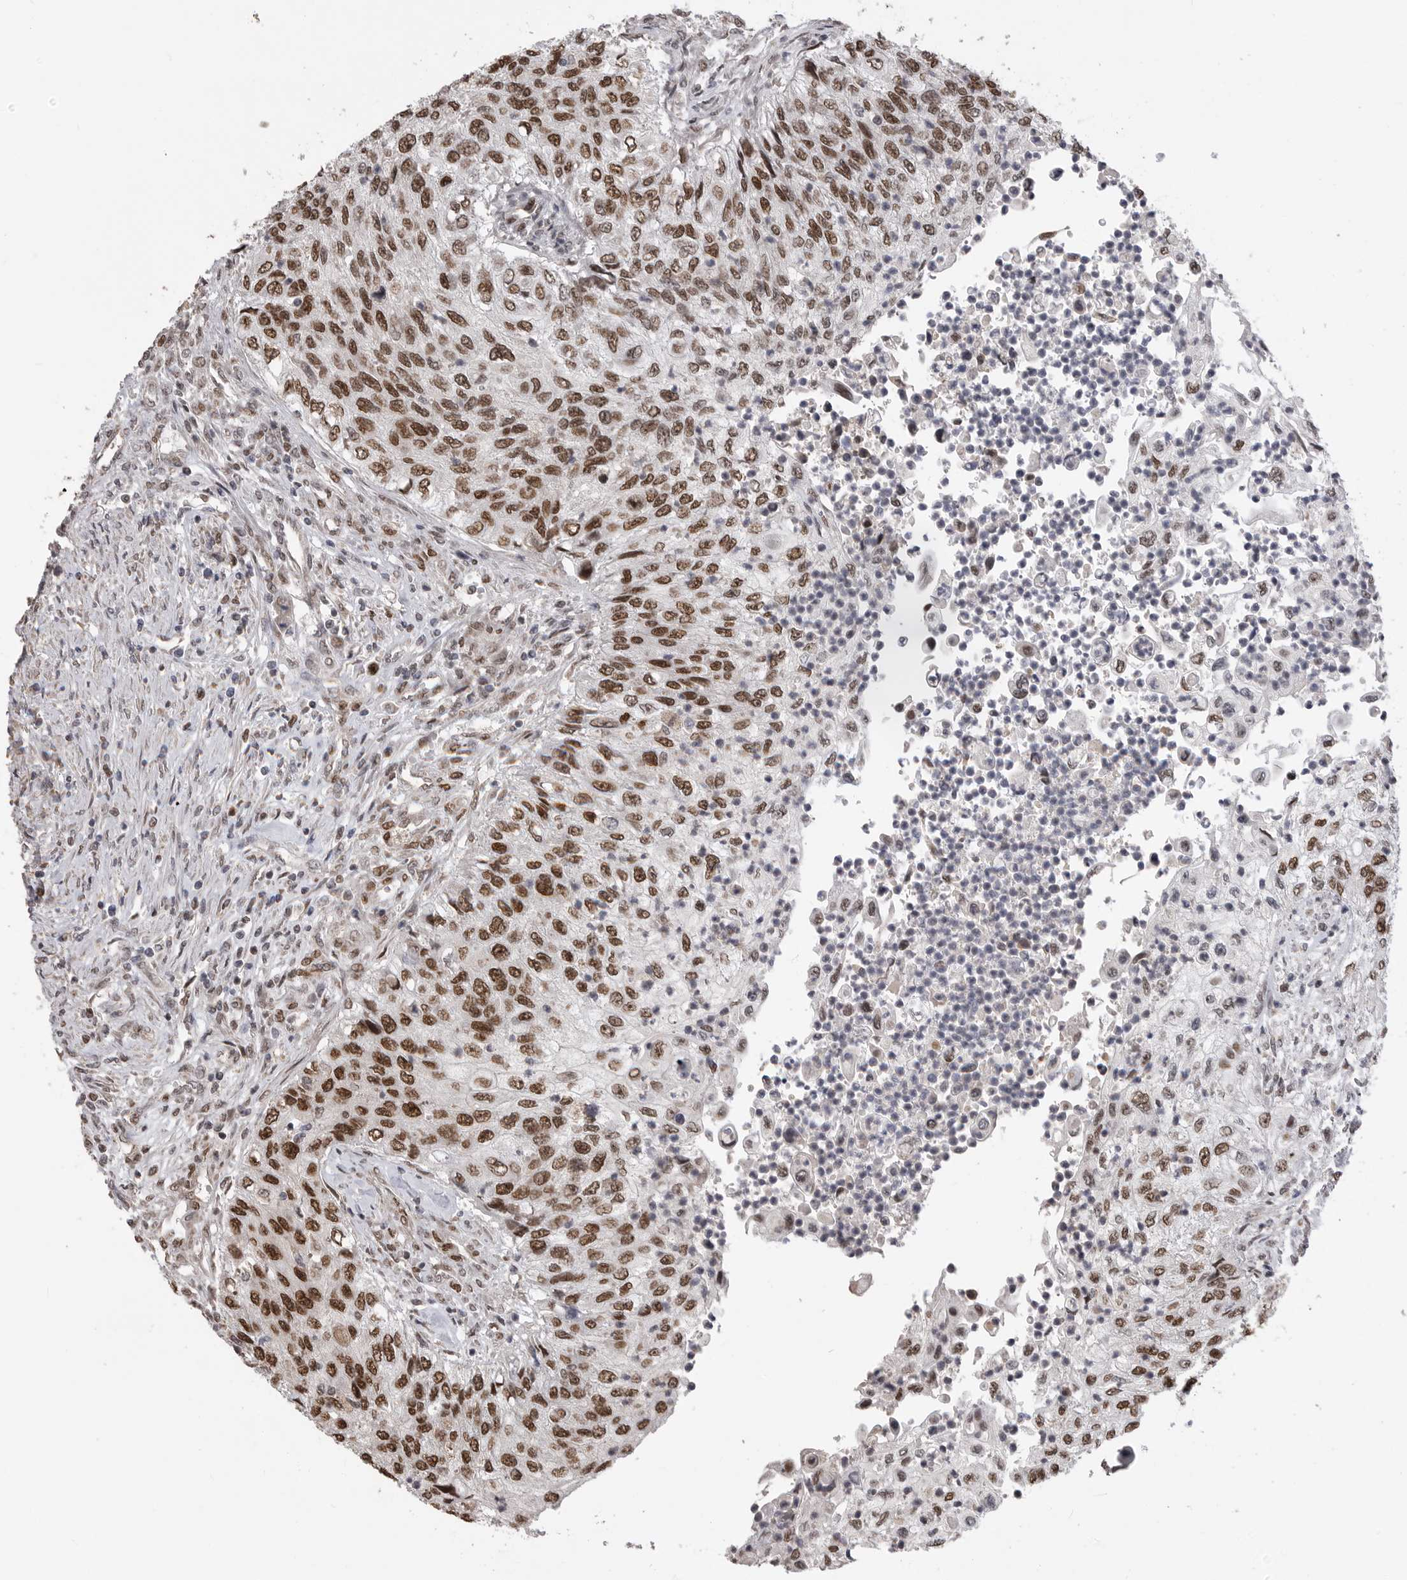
{"staining": {"intensity": "strong", "quantity": ">75%", "location": "nuclear"}, "tissue": "urothelial cancer", "cell_type": "Tumor cells", "image_type": "cancer", "snomed": [{"axis": "morphology", "description": "Urothelial carcinoma, High grade"}, {"axis": "topography", "description": "Urinary bladder"}], "caption": "Brown immunohistochemical staining in high-grade urothelial carcinoma reveals strong nuclear expression in about >75% of tumor cells. The protein of interest is stained brown, and the nuclei are stained in blue (DAB IHC with brightfield microscopy, high magnification).", "gene": "SMARCC1", "patient": {"sex": "female", "age": 60}}